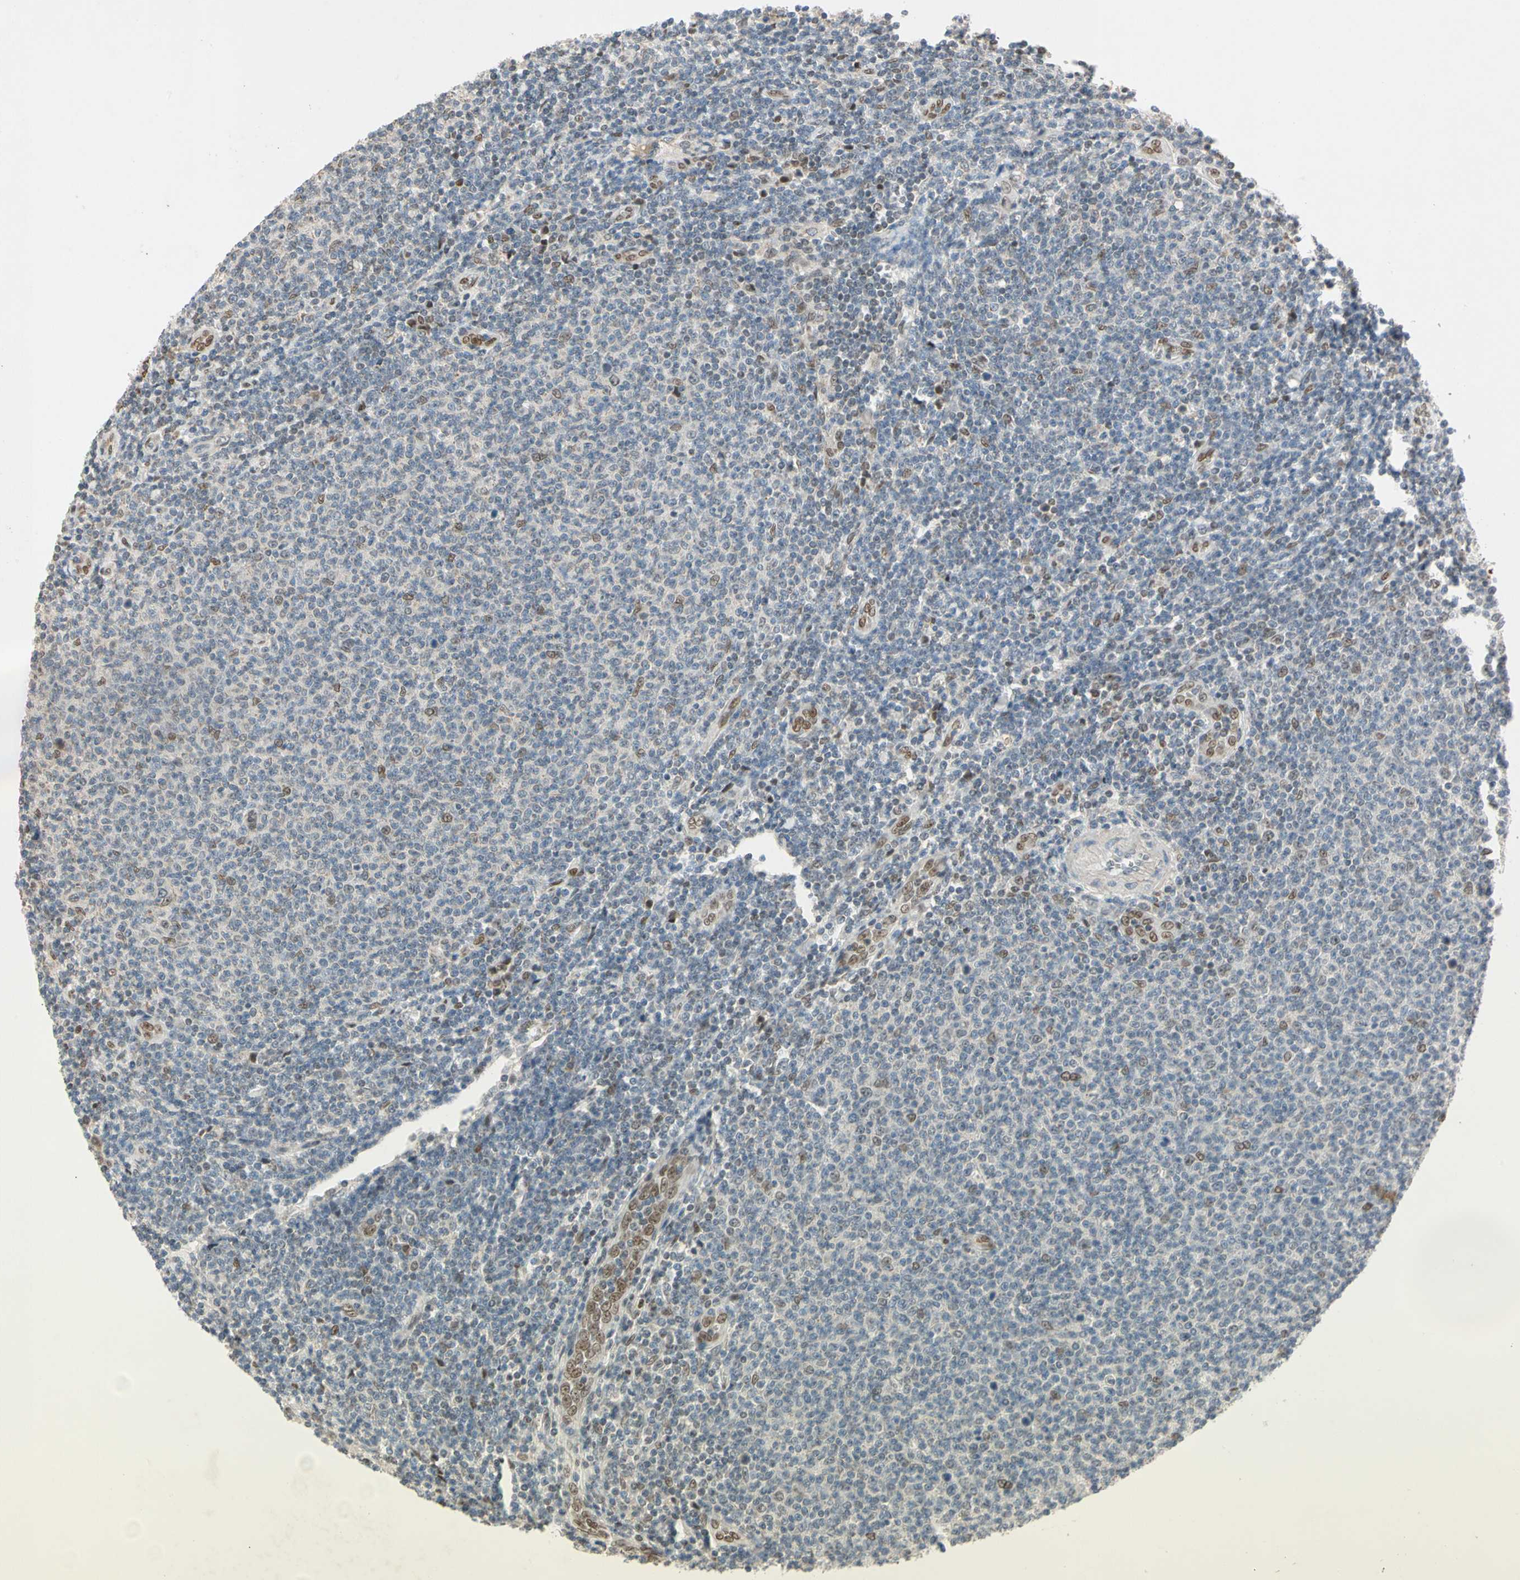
{"staining": {"intensity": "moderate", "quantity": "<25%", "location": "nuclear"}, "tissue": "lymphoma", "cell_type": "Tumor cells", "image_type": "cancer", "snomed": [{"axis": "morphology", "description": "Malignant lymphoma, non-Hodgkin's type, Low grade"}, {"axis": "topography", "description": "Lymph node"}], "caption": "Tumor cells demonstrate moderate nuclear staining in approximately <25% of cells in lymphoma.", "gene": "RIOX2", "patient": {"sex": "male", "age": 66}}